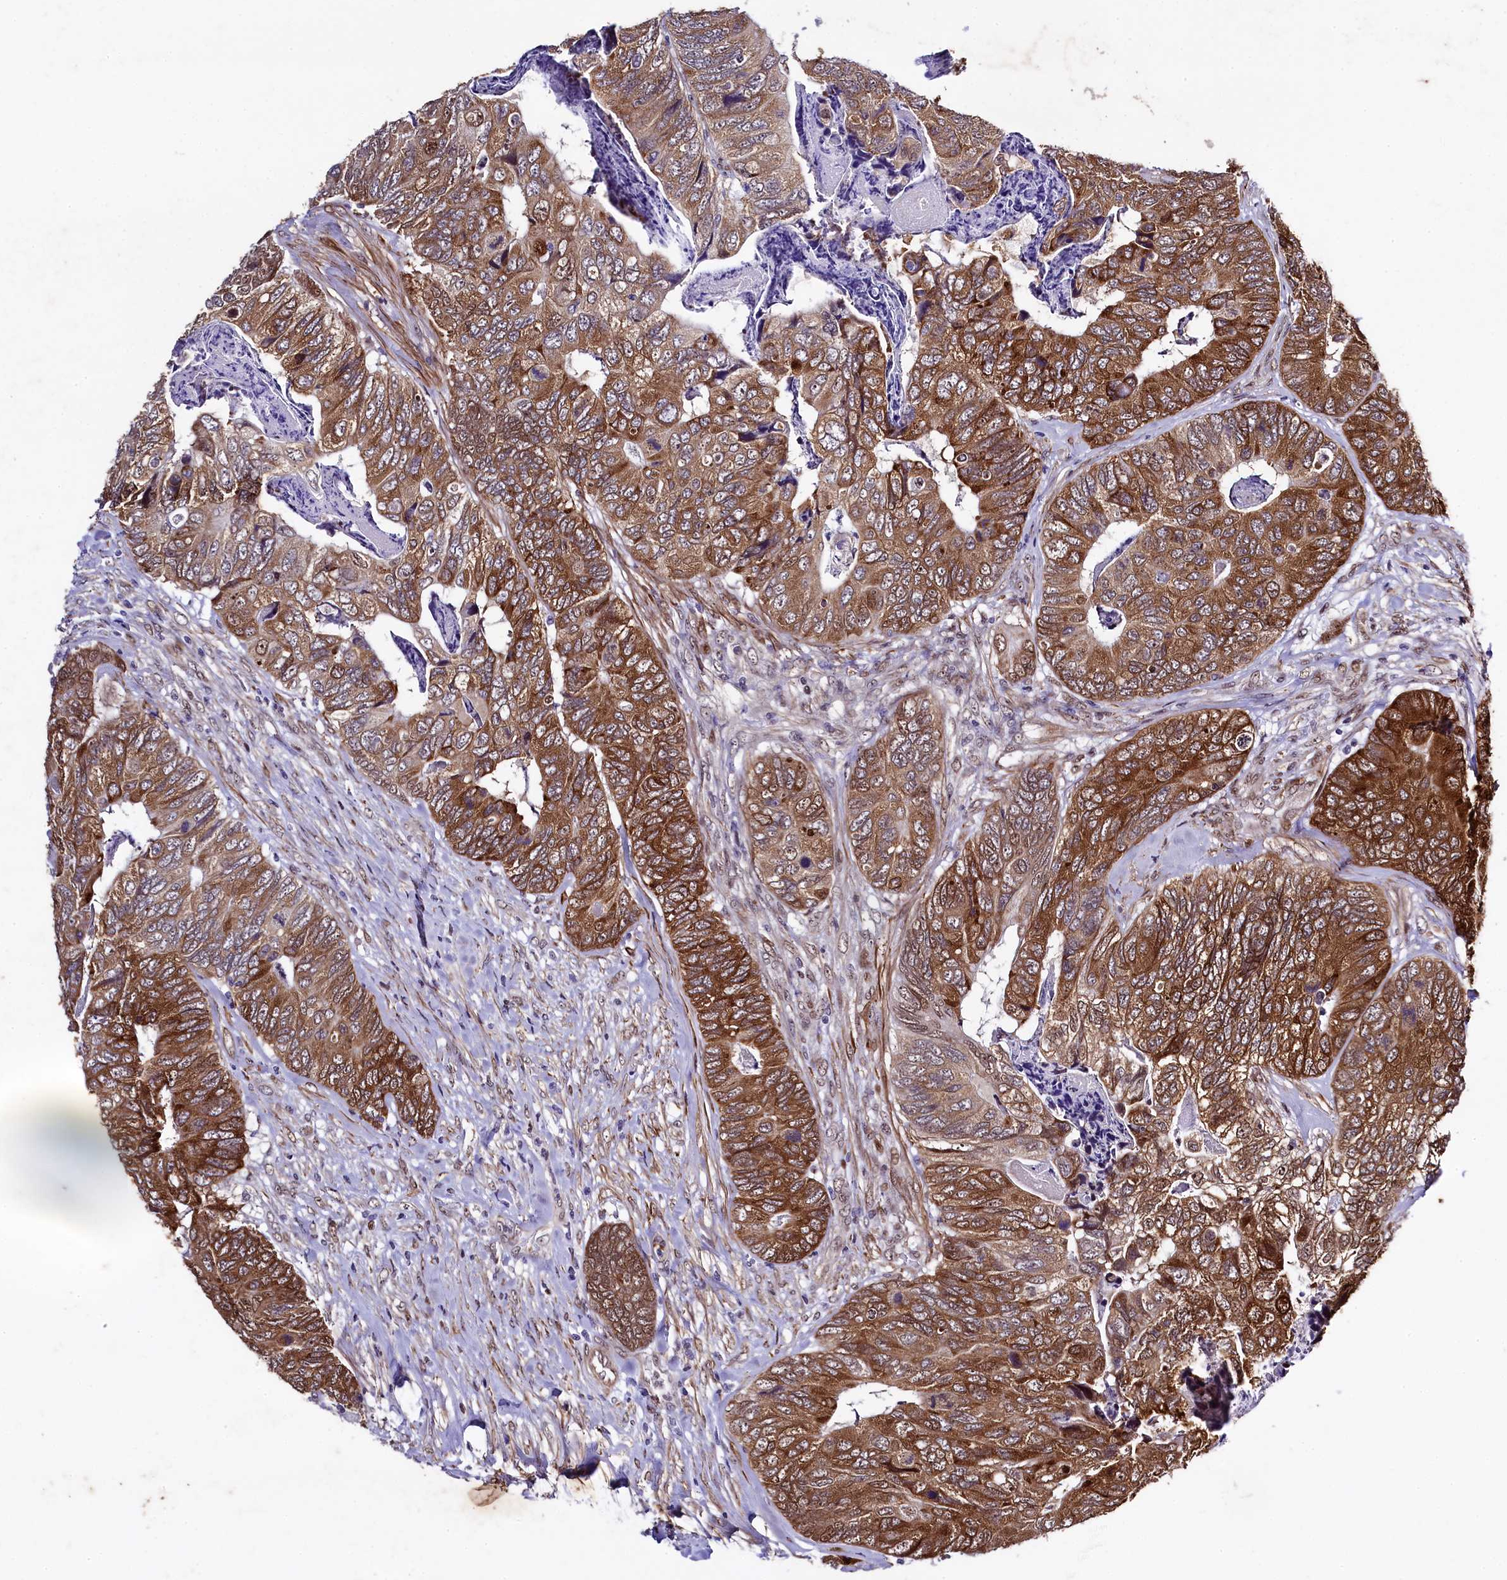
{"staining": {"intensity": "strong", "quantity": ">75%", "location": "cytoplasmic/membranous,nuclear"}, "tissue": "colorectal cancer", "cell_type": "Tumor cells", "image_type": "cancer", "snomed": [{"axis": "morphology", "description": "Adenocarcinoma, NOS"}, {"axis": "topography", "description": "Colon"}], "caption": "Colorectal cancer (adenocarcinoma) stained for a protein (brown) reveals strong cytoplasmic/membranous and nuclear positive positivity in approximately >75% of tumor cells.", "gene": "SAMD10", "patient": {"sex": "female", "age": 67}}